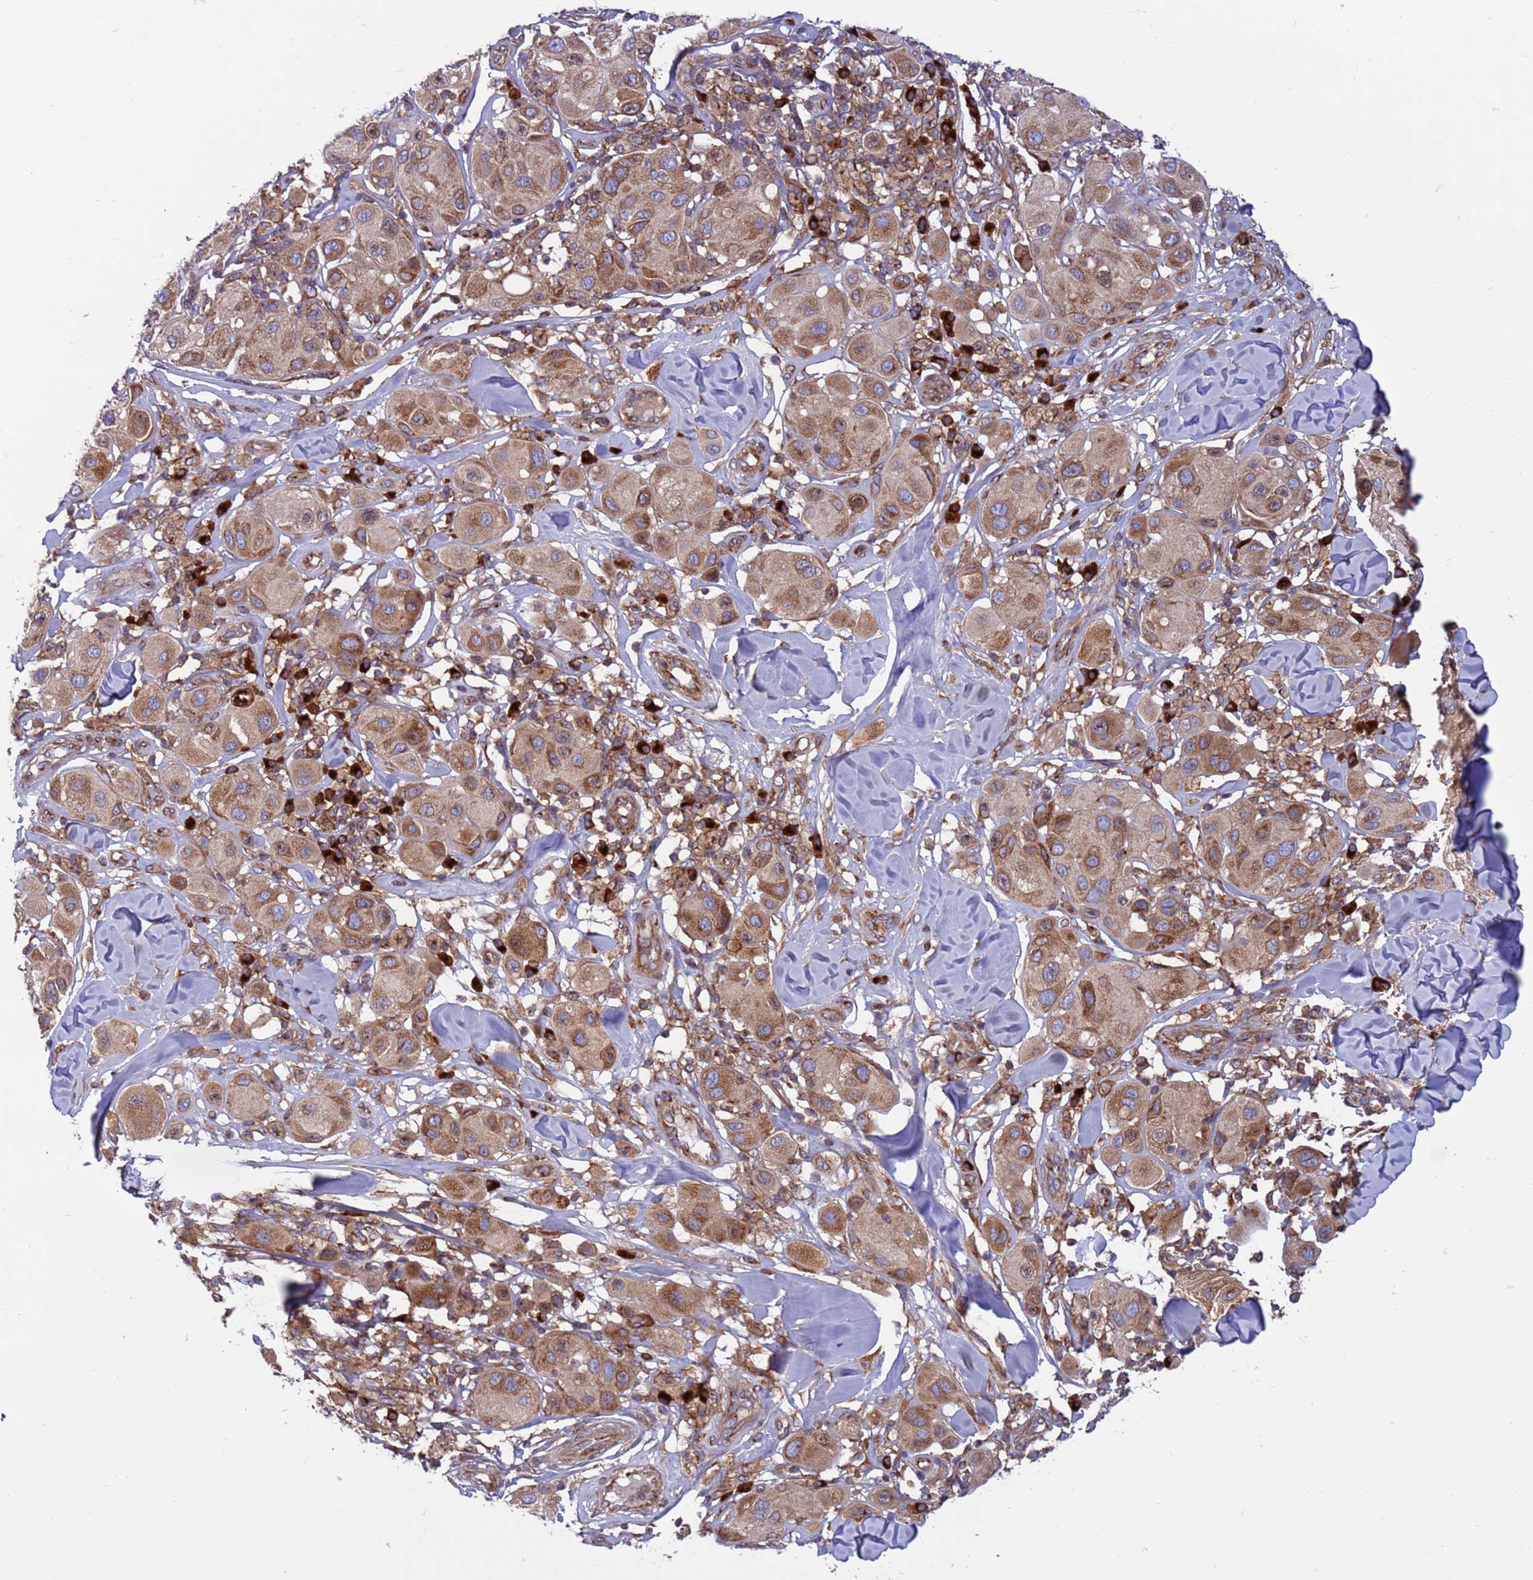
{"staining": {"intensity": "moderate", "quantity": ">75%", "location": "cytoplasmic/membranous"}, "tissue": "melanoma", "cell_type": "Tumor cells", "image_type": "cancer", "snomed": [{"axis": "morphology", "description": "Malignant melanoma, Metastatic site"}, {"axis": "topography", "description": "Skin"}], "caption": "Immunohistochemistry (IHC) photomicrograph of human melanoma stained for a protein (brown), which exhibits medium levels of moderate cytoplasmic/membranous staining in about >75% of tumor cells.", "gene": "ZC3HAV1", "patient": {"sex": "male", "age": 41}}